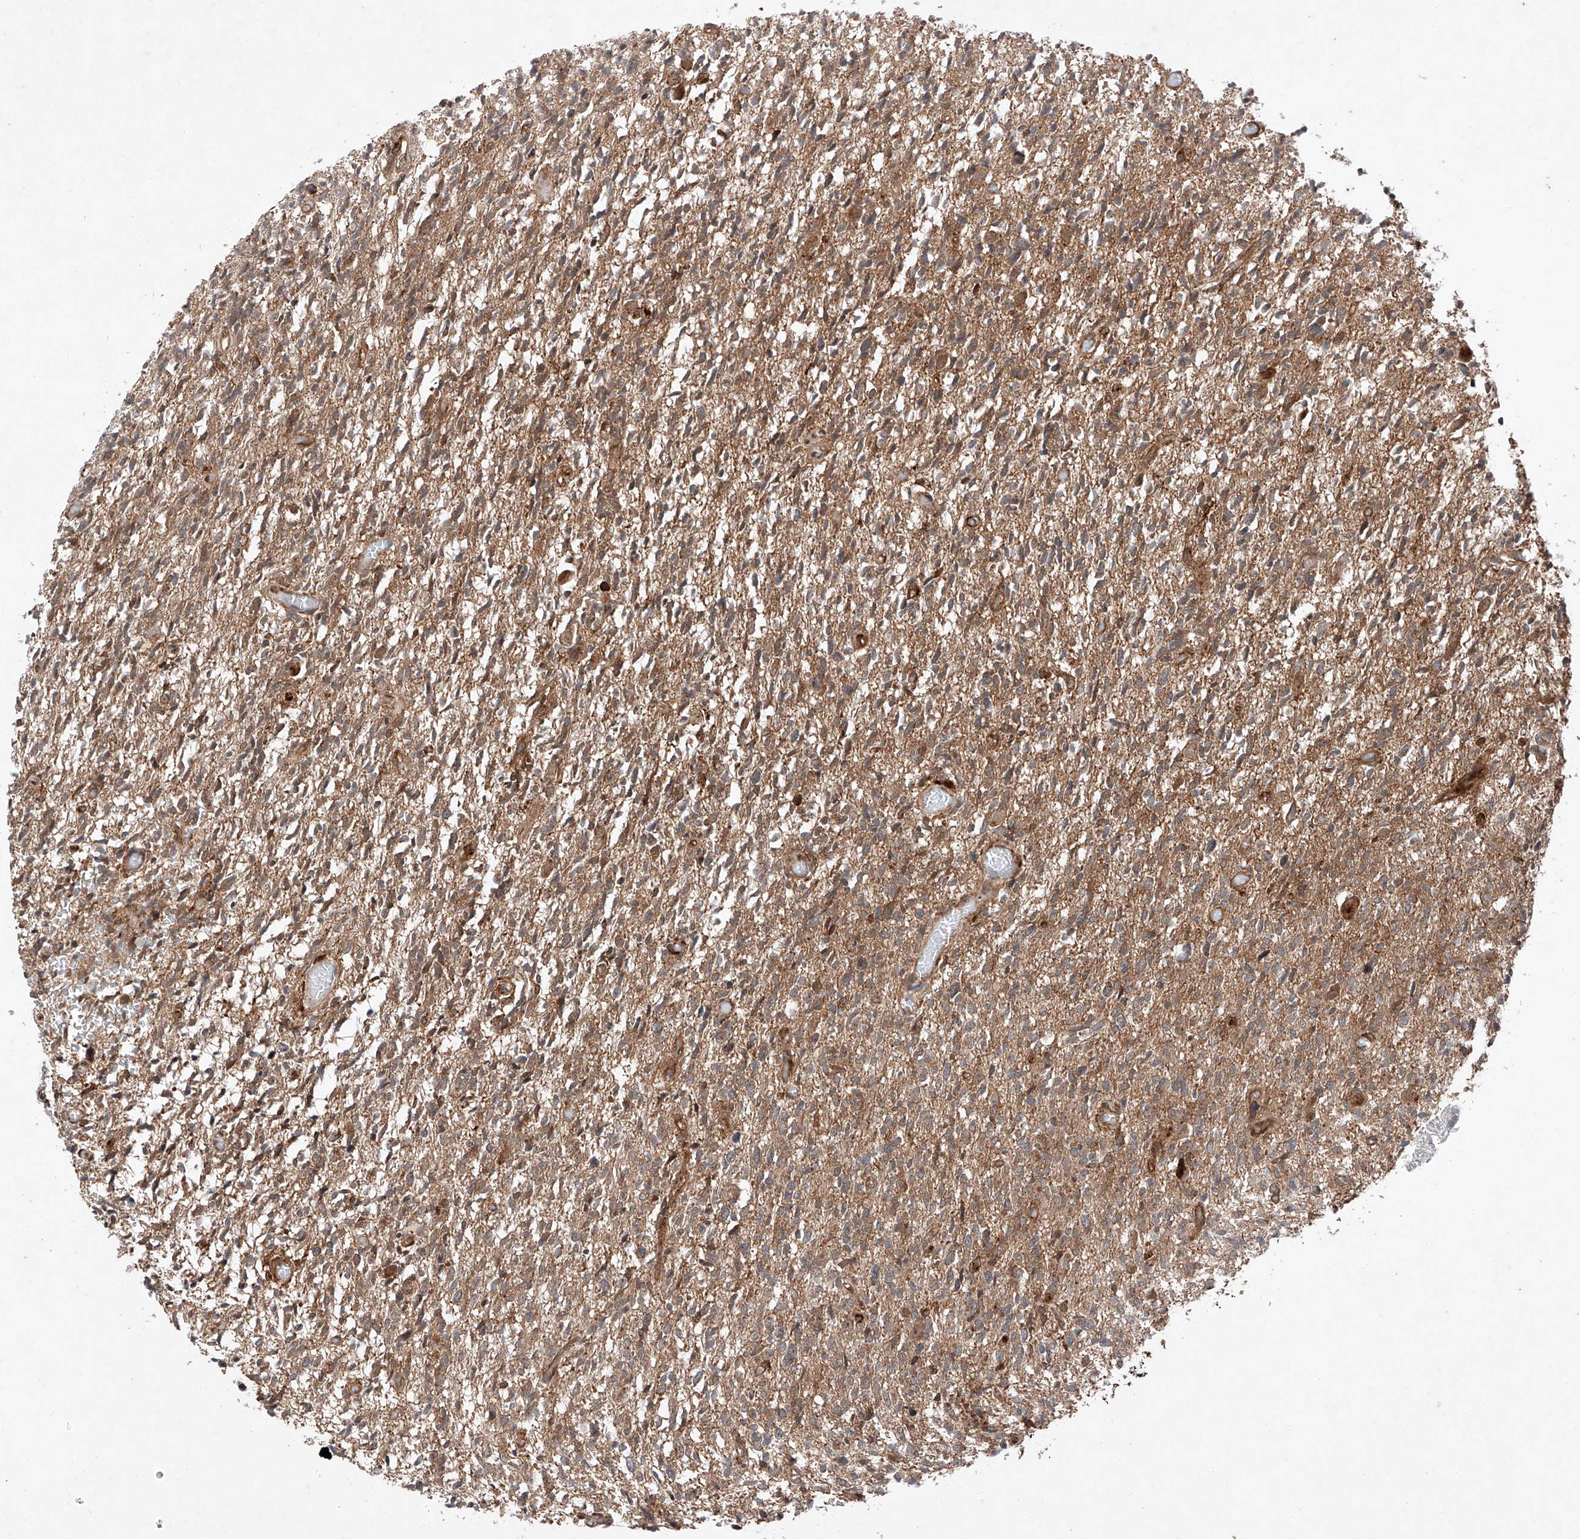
{"staining": {"intensity": "moderate", "quantity": "25%-75%", "location": "cytoplasmic/membranous"}, "tissue": "glioma", "cell_type": "Tumor cells", "image_type": "cancer", "snomed": [{"axis": "morphology", "description": "Glioma, malignant, High grade"}, {"axis": "topography", "description": "Brain"}], "caption": "Protein staining displays moderate cytoplasmic/membranous expression in about 25%-75% of tumor cells in glioma. (IHC, brightfield microscopy, high magnification).", "gene": "ZFP28", "patient": {"sex": "female", "age": 57}}